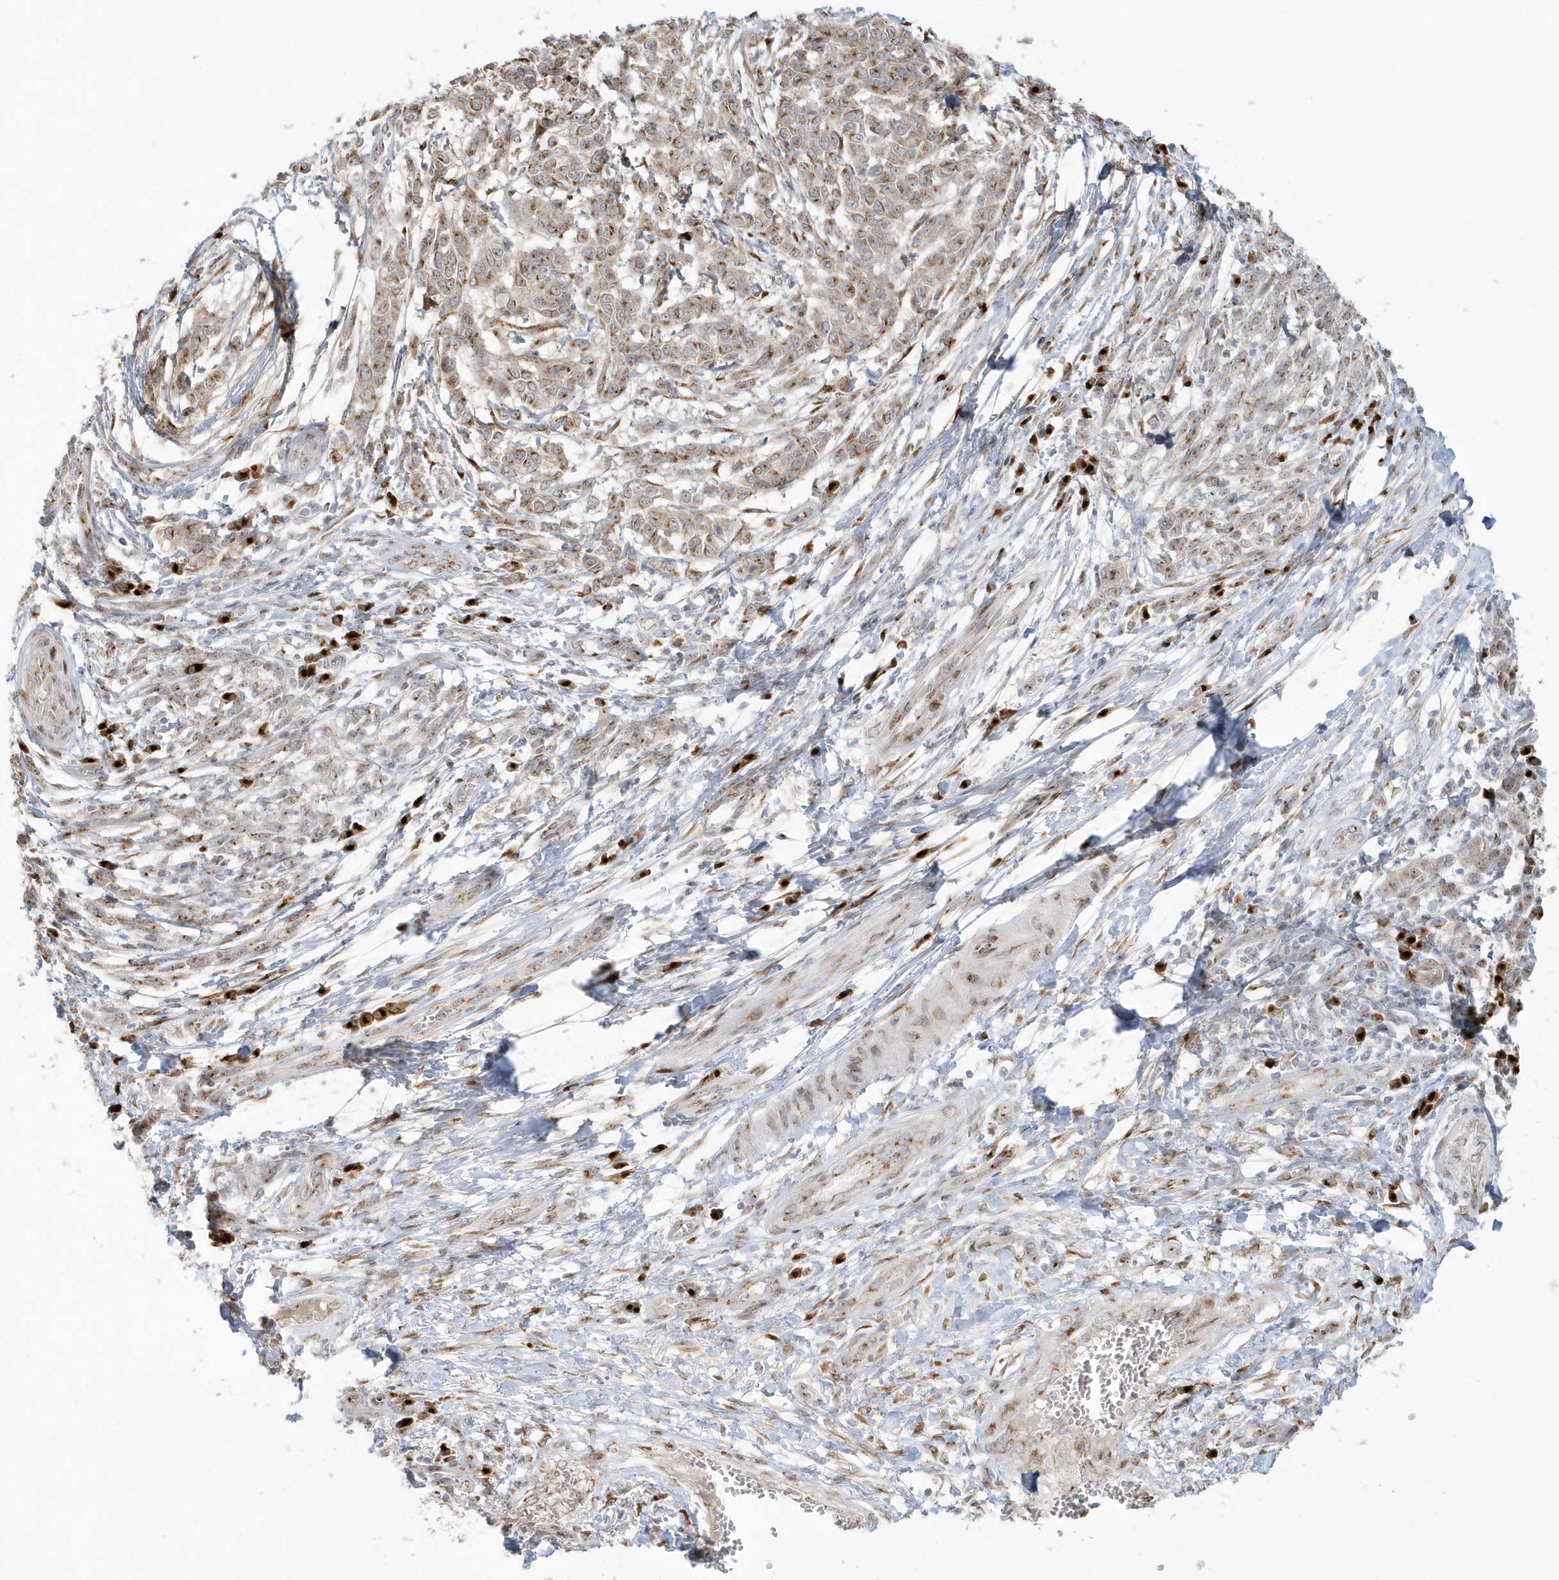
{"staining": {"intensity": "moderate", "quantity": ">75%", "location": "cytoplasmic/membranous"}, "tissue": "melanoma", "cell_type": "Tumor cells", "image_type": "cancer", "snomed": [{"axis": "morphology", "description": "Malignant melanoma, NOS"}, {"axis": "topography", "description": "Skin"}], "caption": "Protein expression analysis of melanoma displays moderate cytoplasmic/membranous positivity in about >75% of tumor cells.", "gene": "DHFR", "patient": {"sex": "male", "age": 49}}